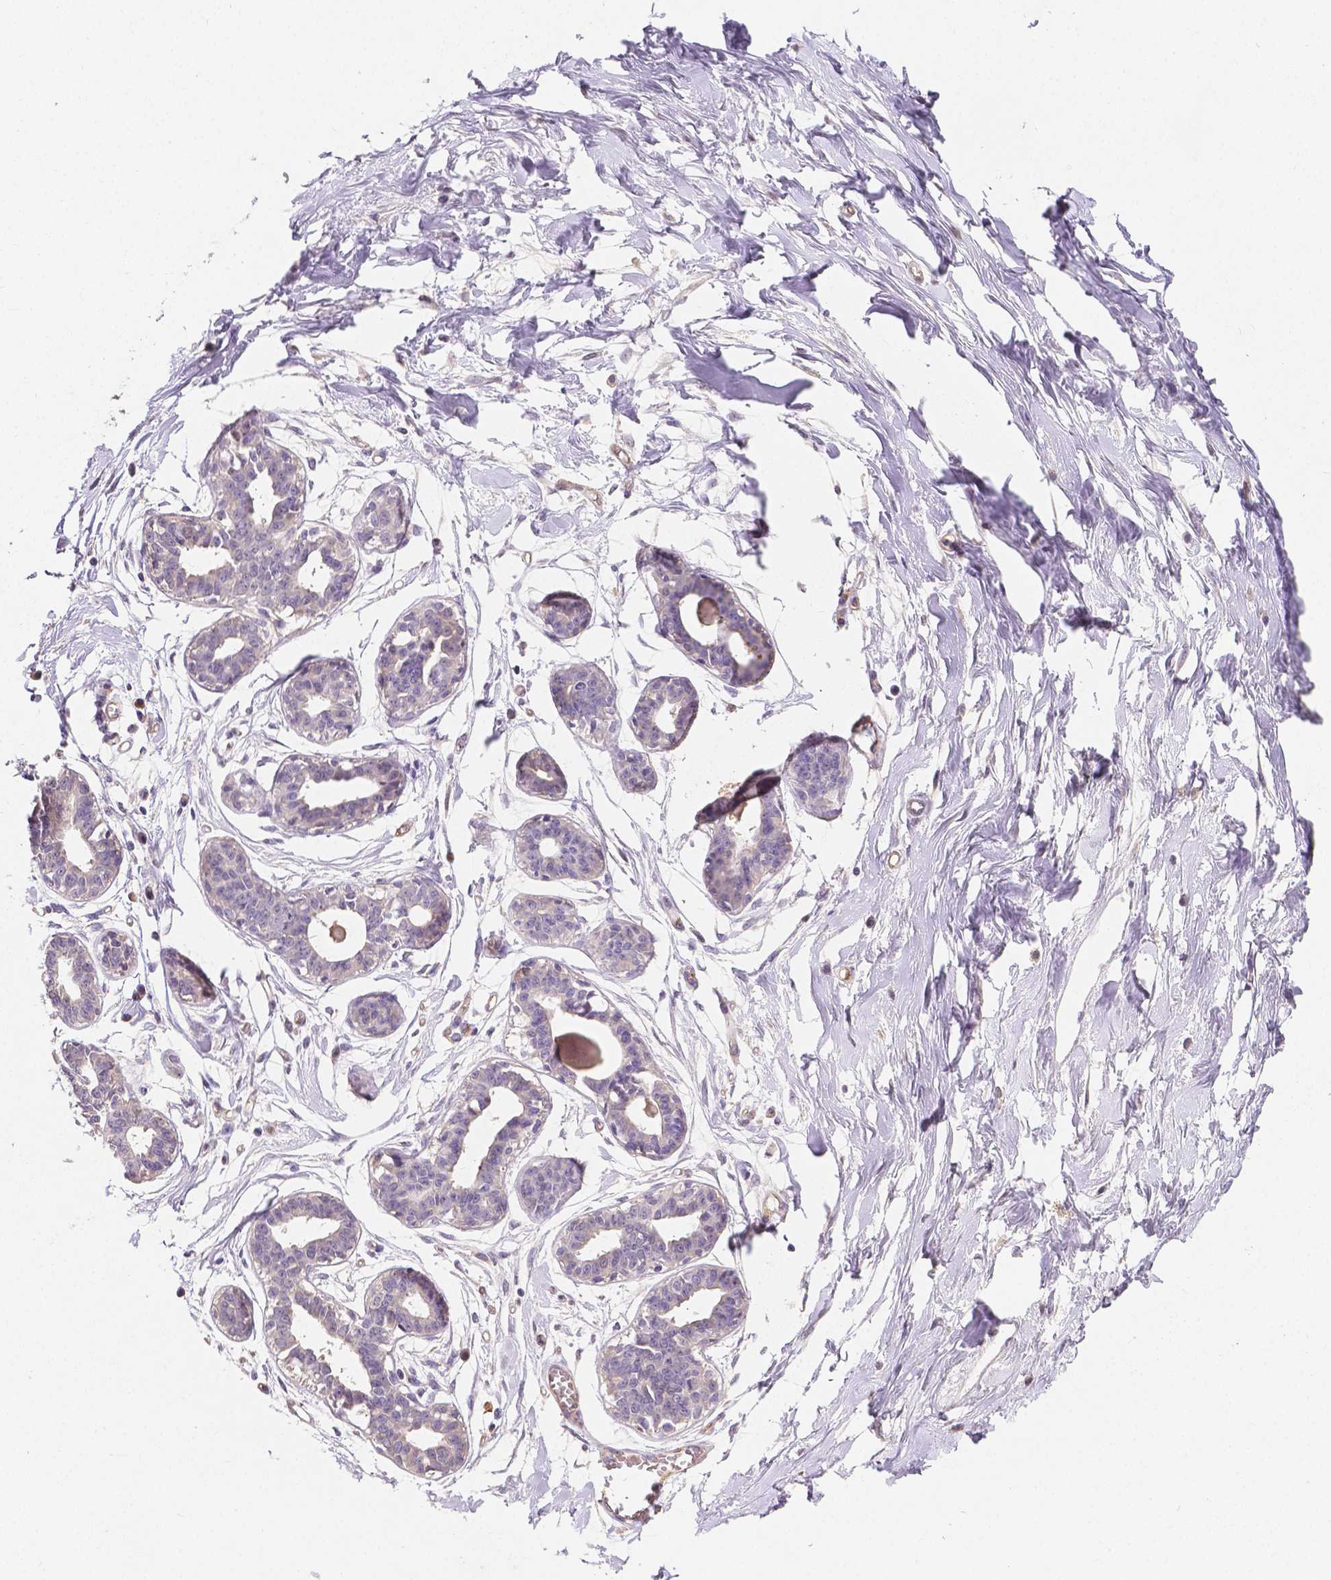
{"staining": {"intensity": "negative", "quantity": "none", "location": "none"}, "tissue": "breast", "cell_type": "Adipocytes", "image_type": "normal", "snomed": [{"axis": "morphology", "description": "Normal tissue, NOS"}, {"axis": "topography", "description": "Breast"}], "caption": "A high-resolution histopathology image shows IHC staining of unremarkable breast, which demonstrates no significant expression in adipocytes. The staining is performed using DAB (3,3'-diaminobenzidine) brown chromogen with nuclei counter-stained in using hematoxylin.", "gene": "ELAVL2", "patient": {"sex": "female", "age": 45}}